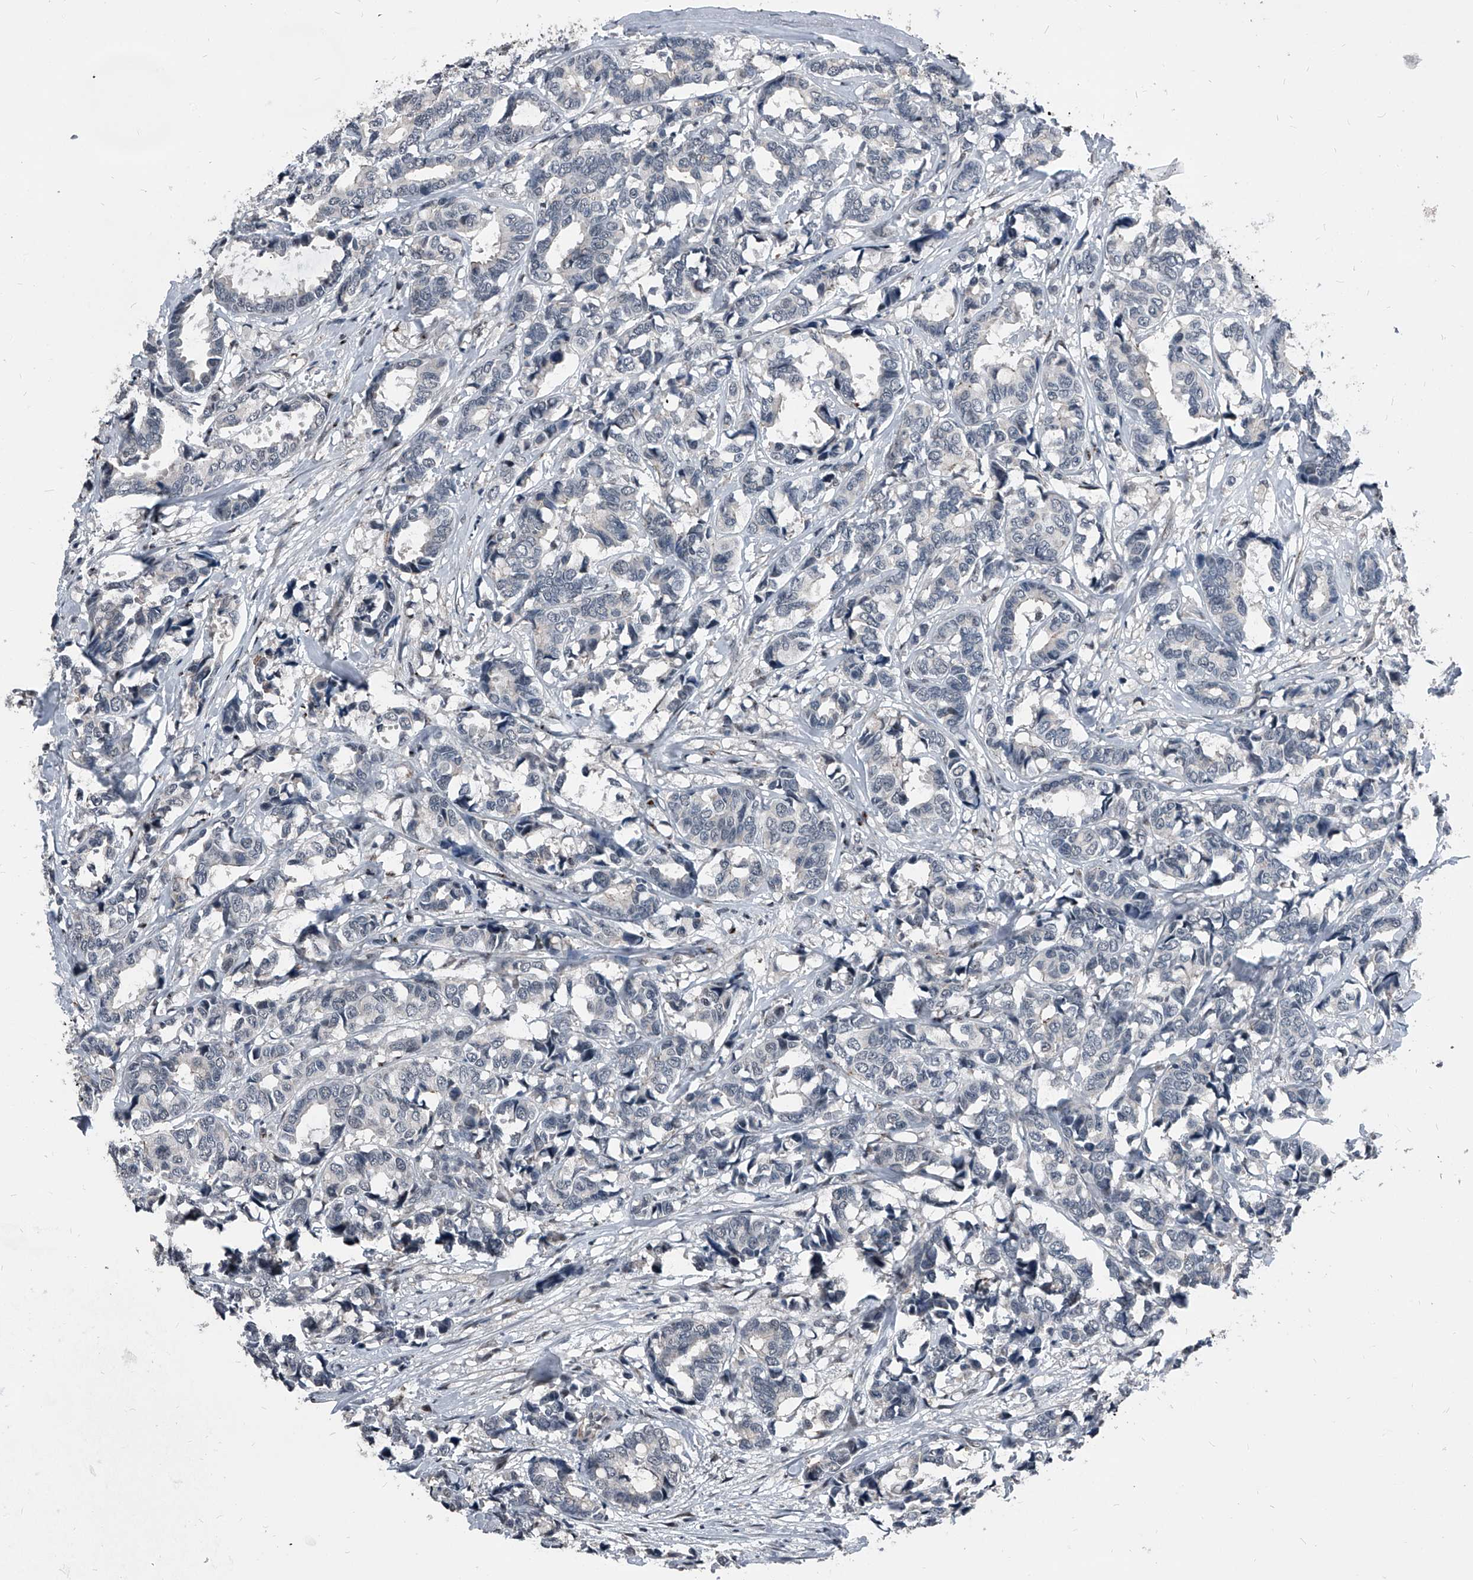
{"staining": {"intensity": "negative", "quantity": "none", "location": "none"}, "tissue": "breast cancer", "cell_type": "Tumor cells", "image_type": "cancer", "snomed": [{"axis": "morphology", "description": "Duct carcinoma"}, {"axis": "topography", "description": "Breast"}], "caption": "An immunohistochemistry micrograph of breast cancer (invasive ductal carcinoma) is shown. There is no staining in tumor cells of breast cancer (invasive ductal carcinoma).", "gene": "MEN1", "patient": {"sex": "female", "age": 87}}